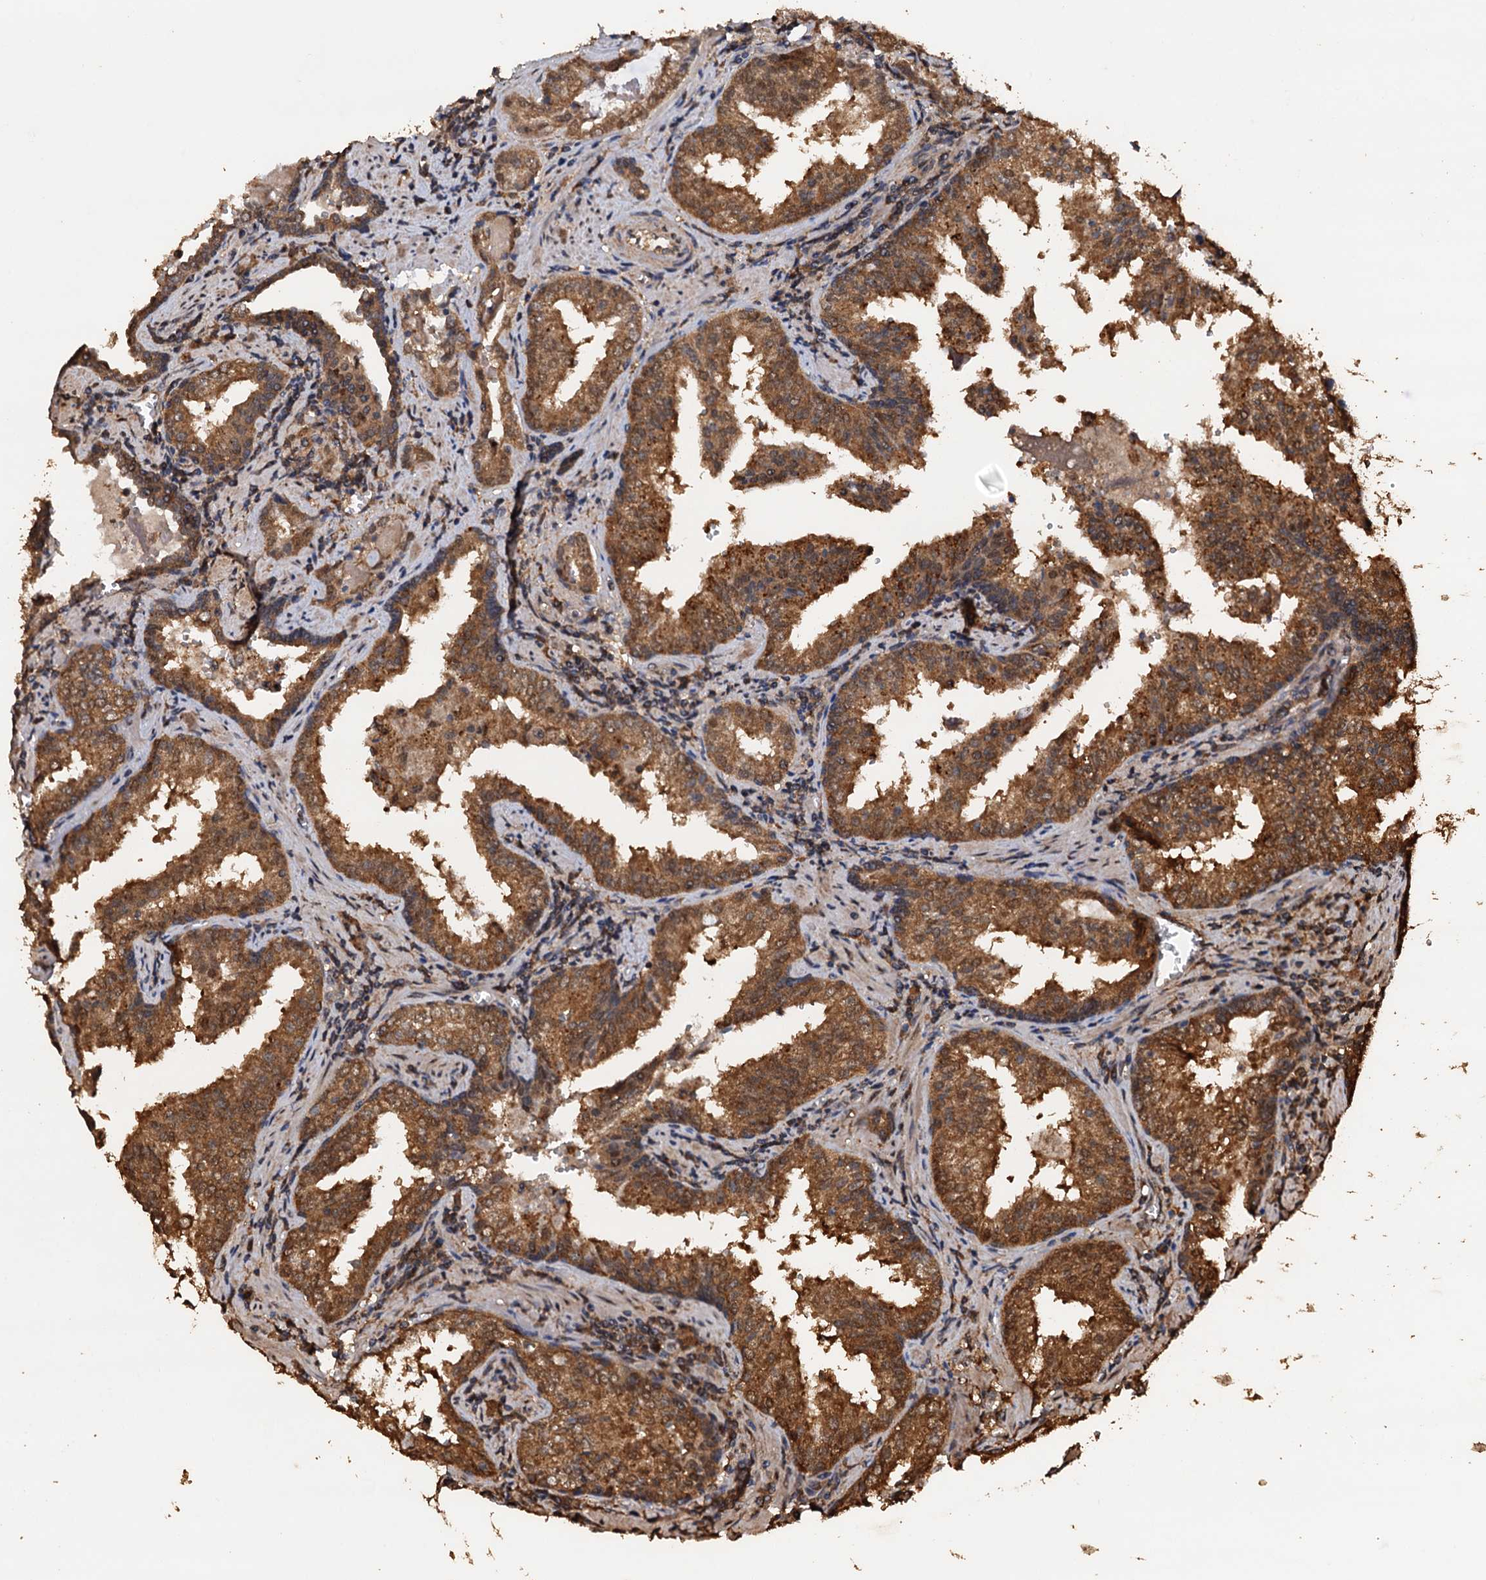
{"staining": {"intensity": "strong", "quantity": ">75%", "location": "cytoplasmic/membranous"}, "tissue": "prostate cancer", "cell_type": "Tumor cells", "image_type": "cancer", "snomed": [{"axis": "morphology", "description": "Adenocarcinoma, High grade"}, {"axis": "topography", "description": "Prostate"}], "caption": "Immunohistochemical staining of prostate cancer (high-grade adenocarcinoma) exhibits high levels of strong cytoplasmic/membranous protein positivity in about >75% of tumor cells.", "gene": "PSMD9", "patient": {"sex": "male", "age": 68}}